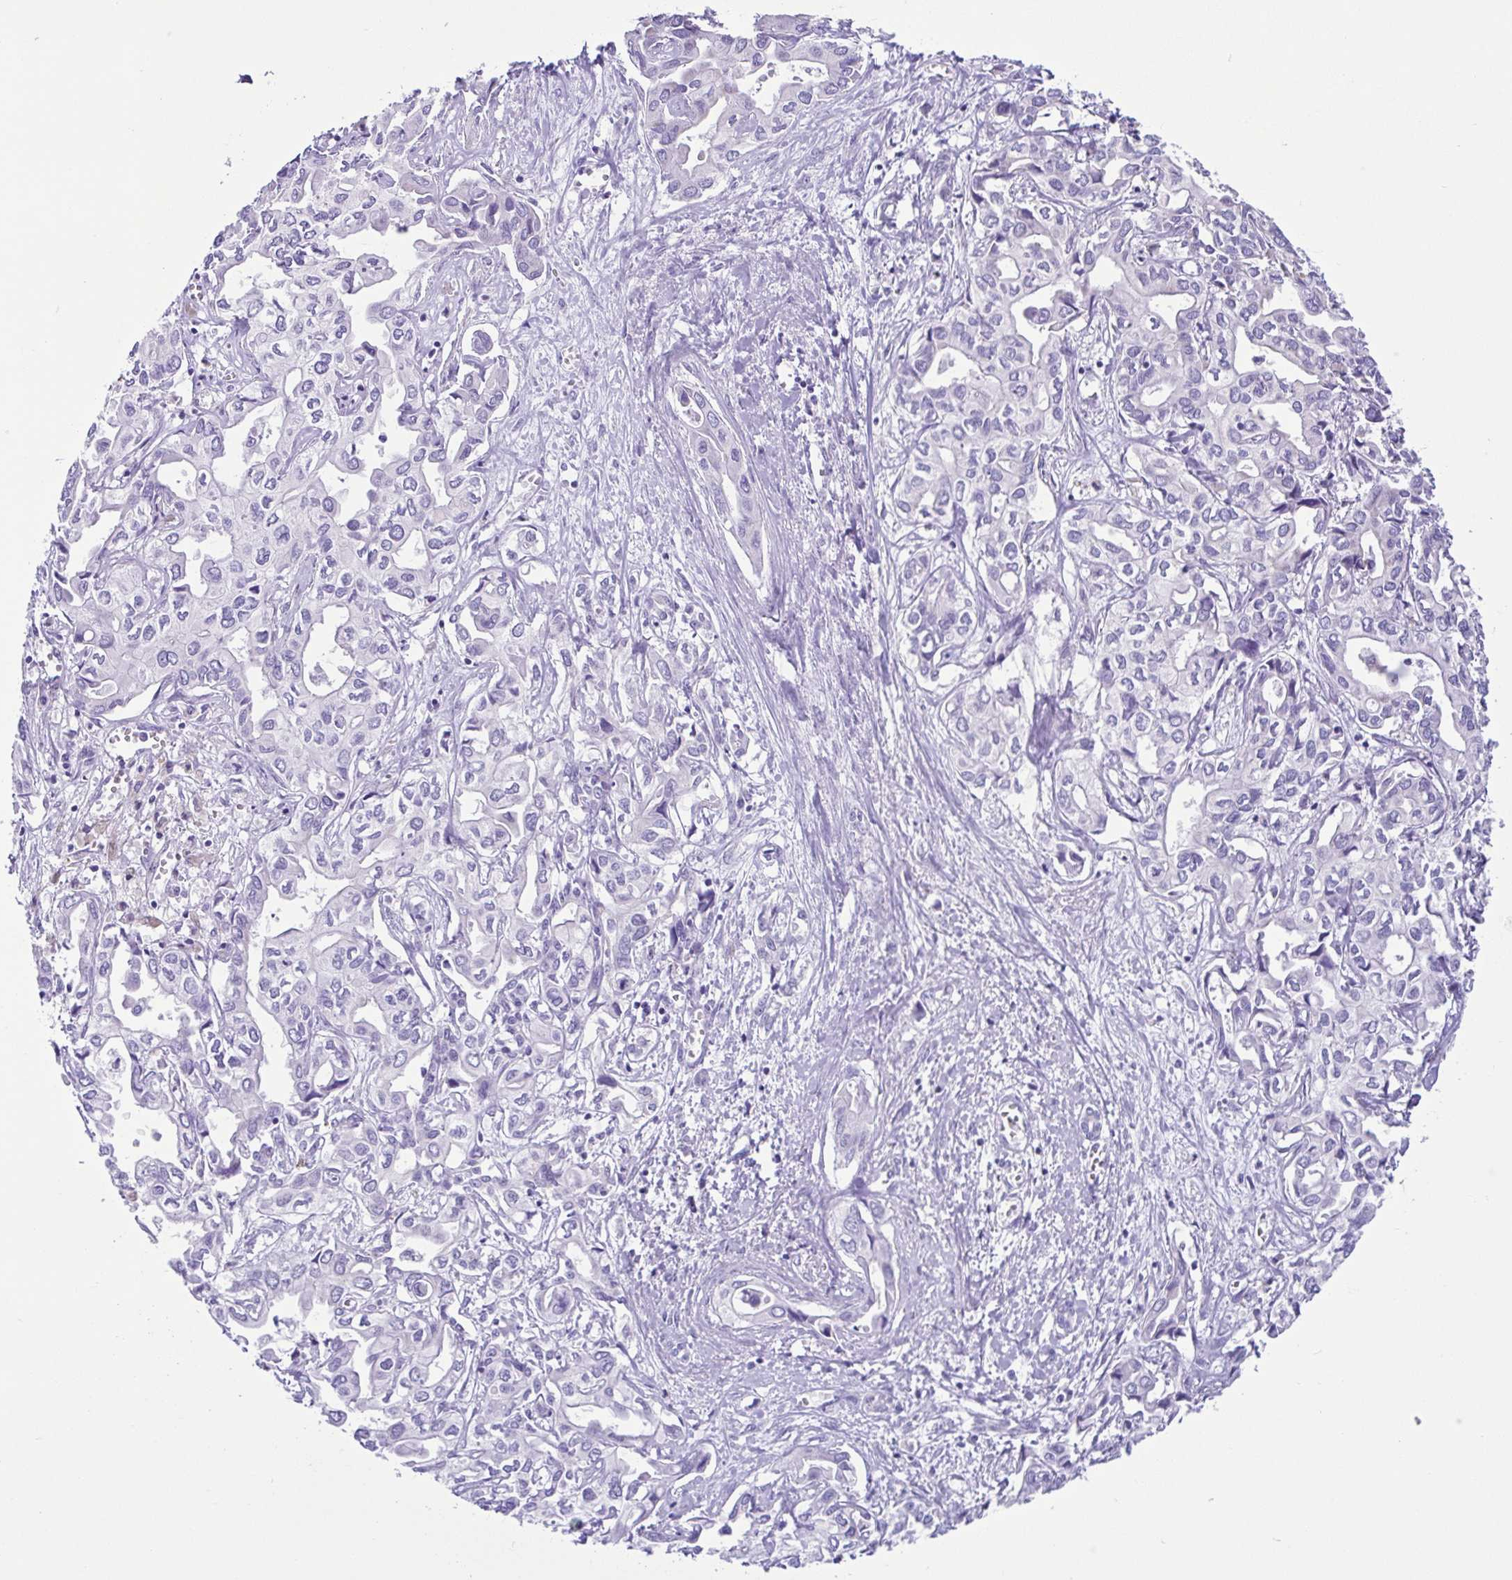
{"staining": {"intensity": "negative", "quantity": "none", "location": "none"}, "tissue": "liver cancer", "cell_type": "Tumor cells", "image_type": "cancer", "snomed": [{"axis": "morphology", "description": "Cholangiocarcinoma"}, {"axis": "topography", "description": "Liver"}], "caption": "There is no significant staining in tumor cells of cholangiocarcinoma (liver). (DAB (3,3'-diaminobenzidine) immunohistochemistry (IHC) visualized using brightfield microscopy, high magnification).", "gene": "ACTRT3", "patient": {"sex": "female", "age": 64}}